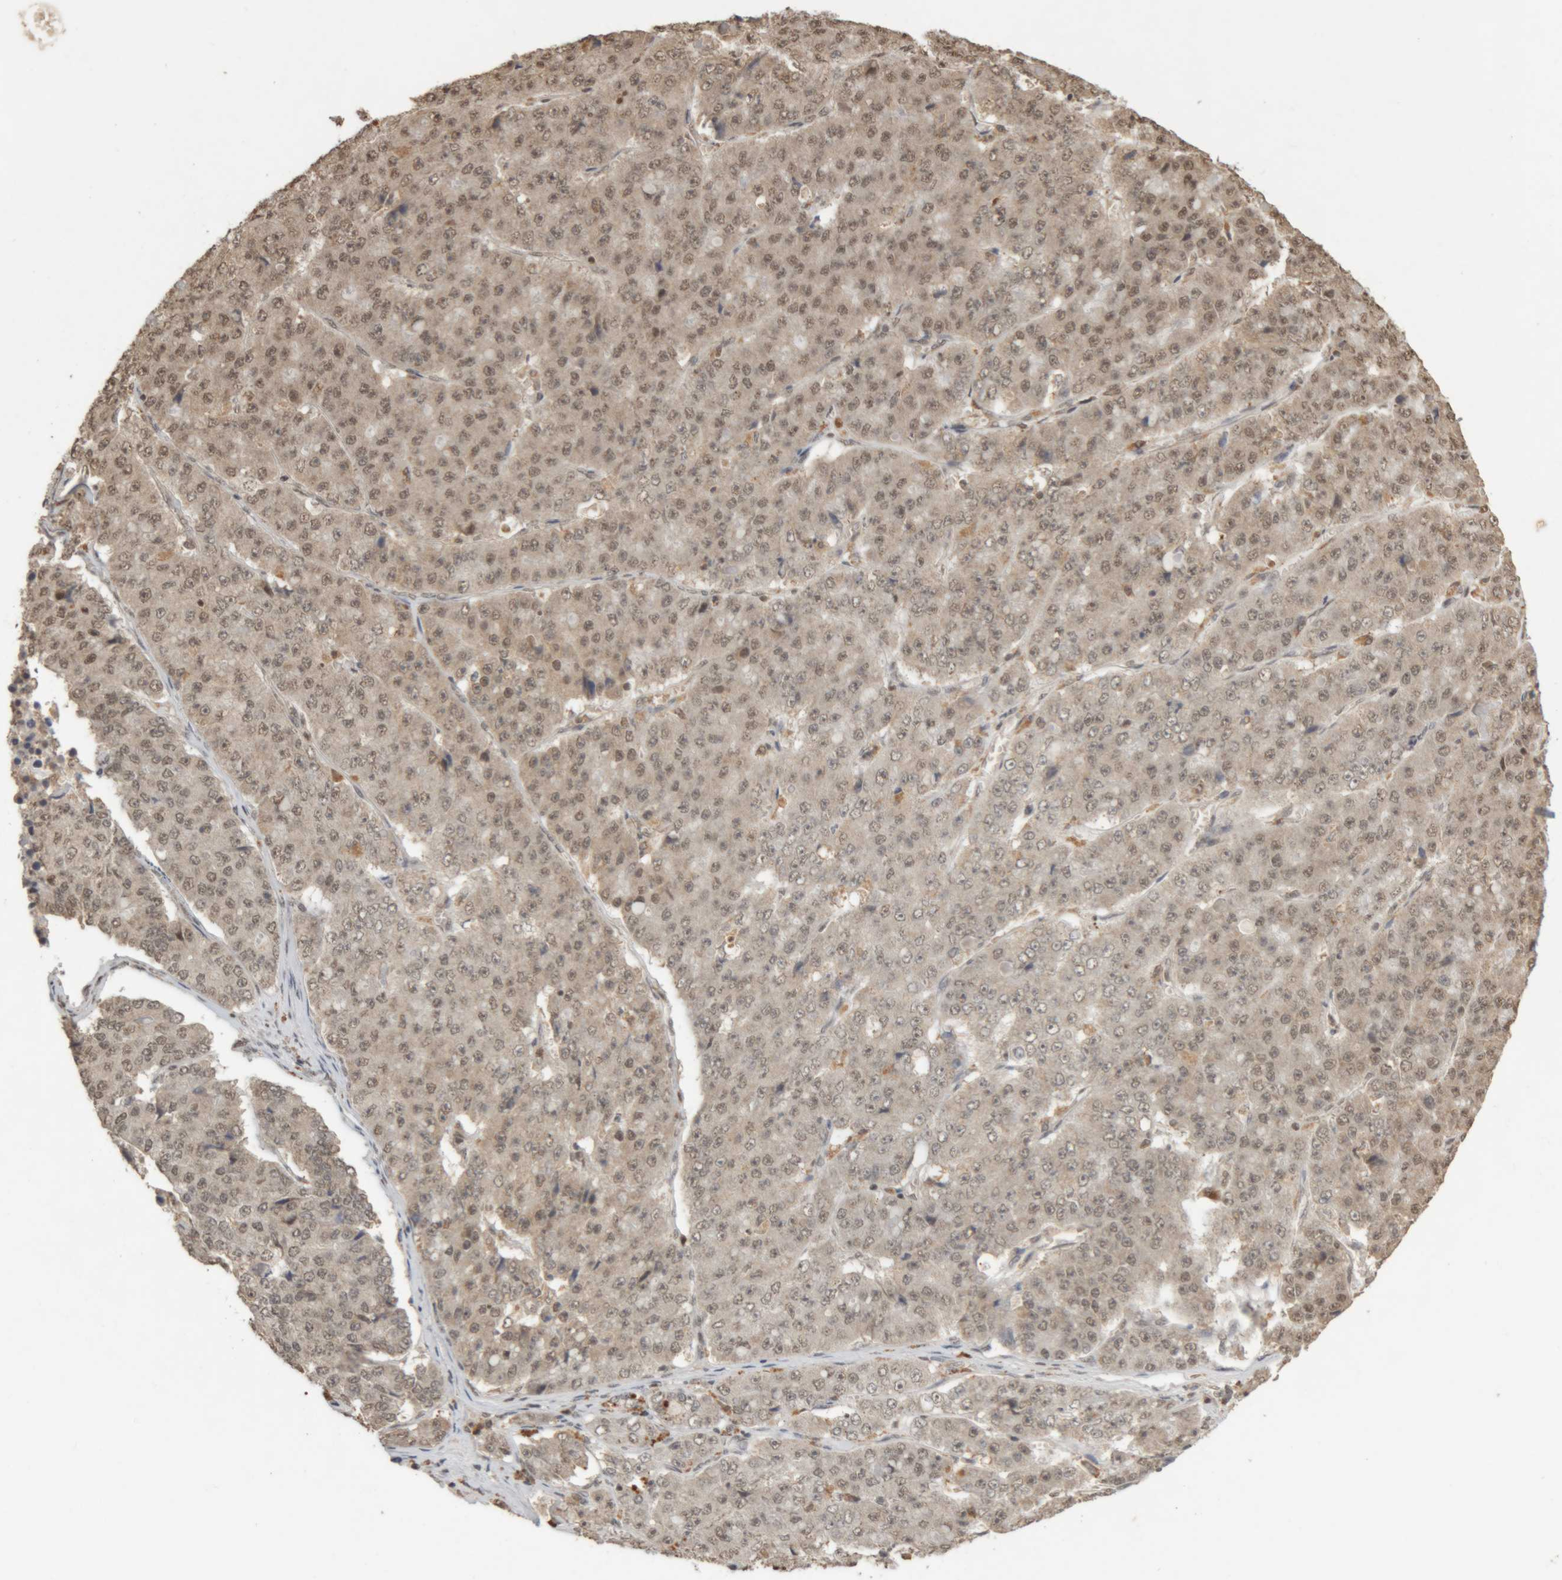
{"staining": {"intensity": "weak", "quantity": ">75%", "location": "nuclear"}, "tissue": "pancreatic cancer", "cell_type": "Tumor cells", "image_type": "cancer", "snomed": [{"axis": "morphology", "description": "Adenocarcinoma, NOS"}, {"axis": "topography", "description": "Pancreas"}], "caption": "Pancreatic adenocarcinoma stained for a protein shows weak nuclear positivity in tumor cells. (brown staining indicates protein expression, while blue staining denotes nuclei).", "gene": "KEAP1", "patient": {"sex": "male", "age": 50}}